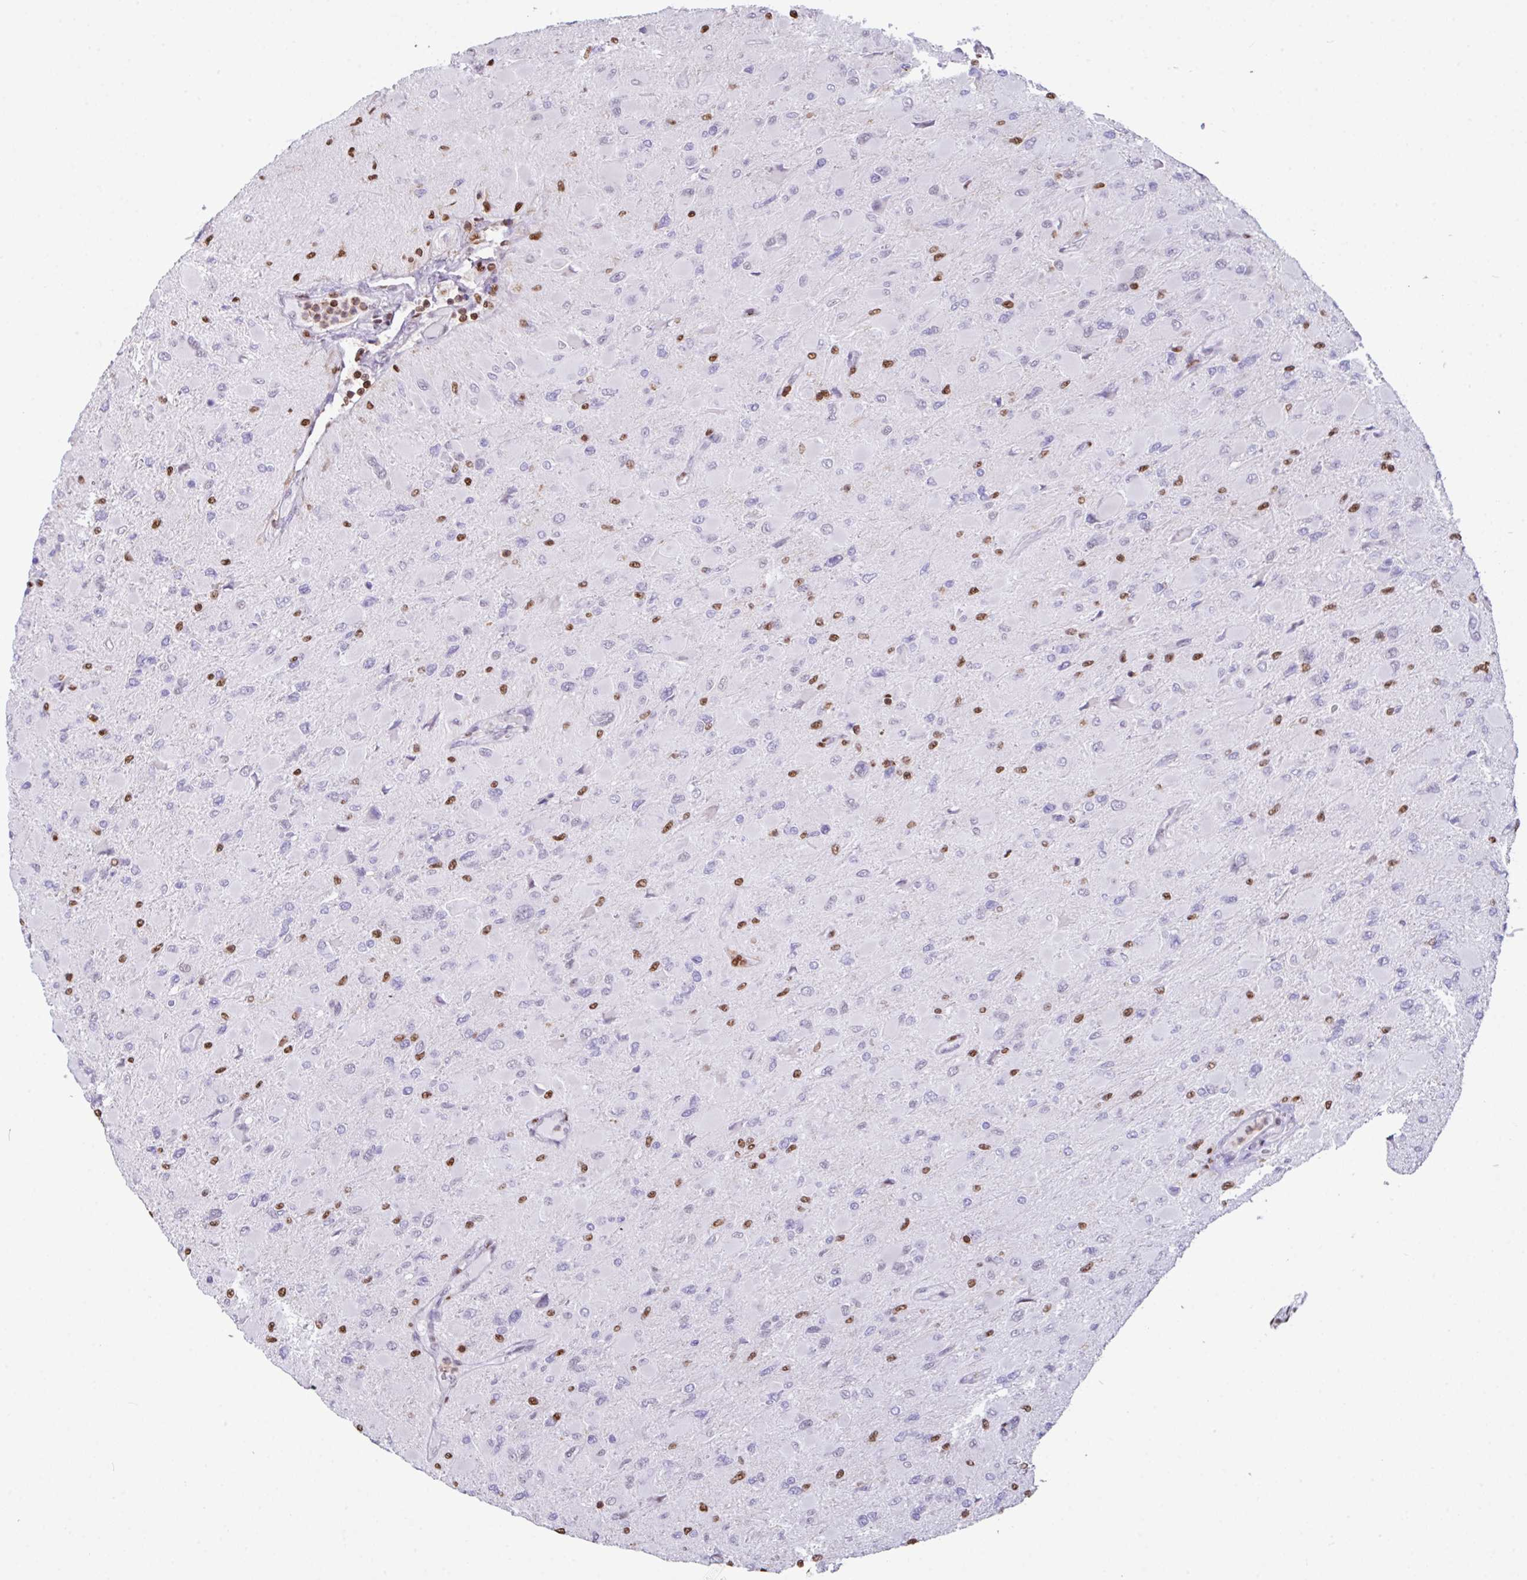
{"staining": {"intensity": "negative", "quantity": "none", "location": "none"}, "tissue": "glioma", "cell_type": "Tumor cells", "image_type": "cancer", "snomed": [{"axis": "morphology", "description": "Glioma, malignant, High grade"}, {"axis": "topography", "description": "Cerebral cortex"}], "caption": "High power microscopy micrograph of an immunohistochemistry image of malignant glioma (high-grade), revealing no significant expression in tumor cells.", "gene": "BTBD10", "patient": {"sex": "female", "age": 36}}